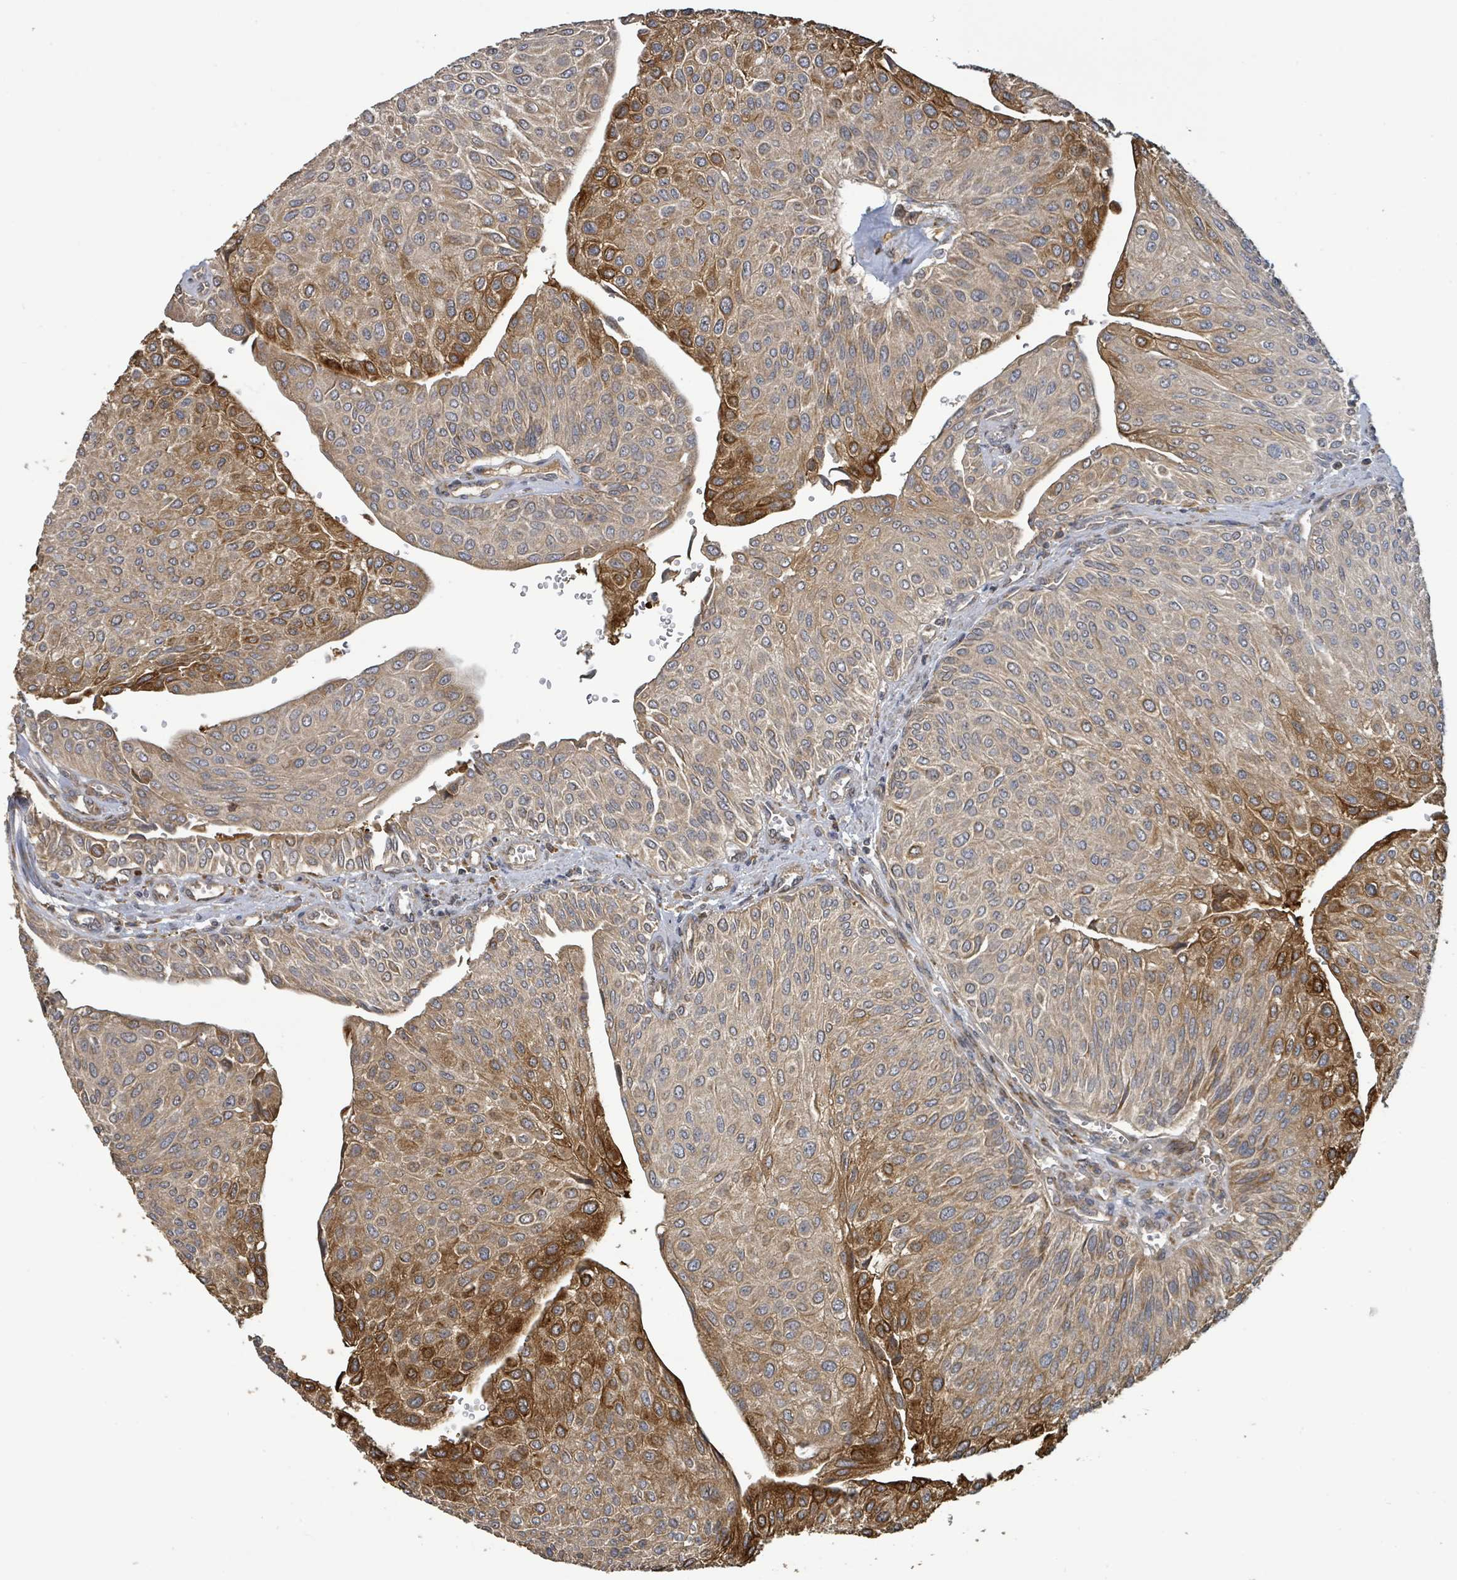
{"staining": {"intensity": "strong", "quantity": "25%-75%", "location": "cytoplasmic/membranous"}, "tissue": "urothelial cancer", "cell_type": "Tumor cells", "image_type": "cancer", "snomed": [{"axis": "morphology", "description": "Urothelial carcinoma, NOS"}, {"axis": "topography", "description": "Urinary bladder"}], "caption": "A histopathology image of human urothelial cancer stained for a protein exhibits strong cytoplasmic/membranous brown staining in tumor cells.", "gene": "STARD4", "patient": {"sex": "male", "age": 67}}